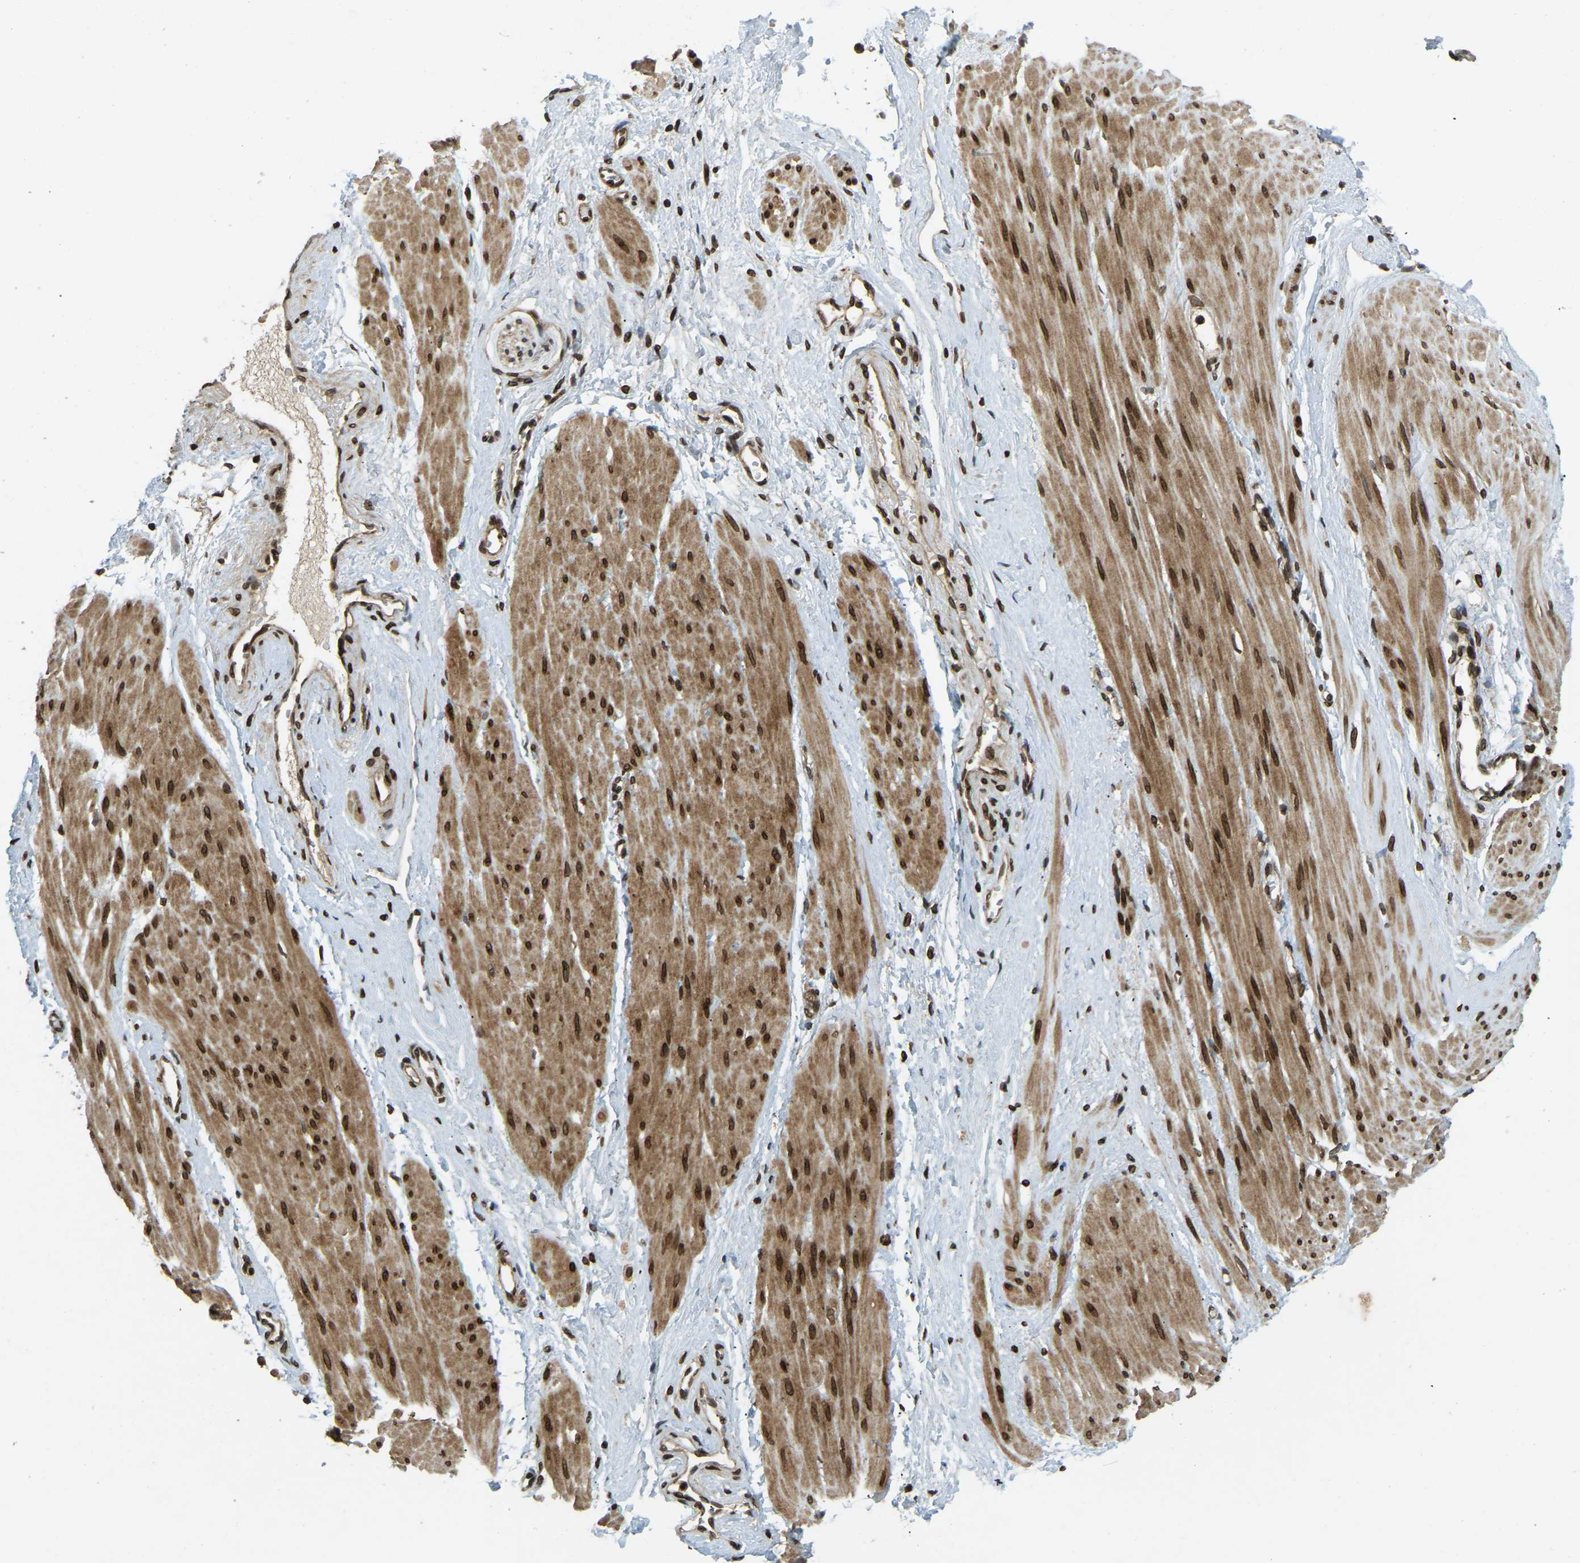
{"staining": {"intensity": "moderate", "quantity": ">75%", "location": "cytoplasmic/membranous,nuclear"}, "tissue": "adipose tissue", "cell_type": "Adipocytes", "image_type": "normal", "snomed": [{"axis": "morphology", "description": "Normal tissue, NOS"}, {"axis": "topography", "description": "Soft tissue"}, {"axis": "topography", "description": "Vascular tissue"}], "caption": "Protein expression by immunohistochemistry (IHC) exhibits moderate cytoplasmic/membranous,nuclear staining in about >75% of adipocytes in unremarkable adipose tissue.", "gene": "SYNE1", "patient": {"sex": "female", "age": 35}}